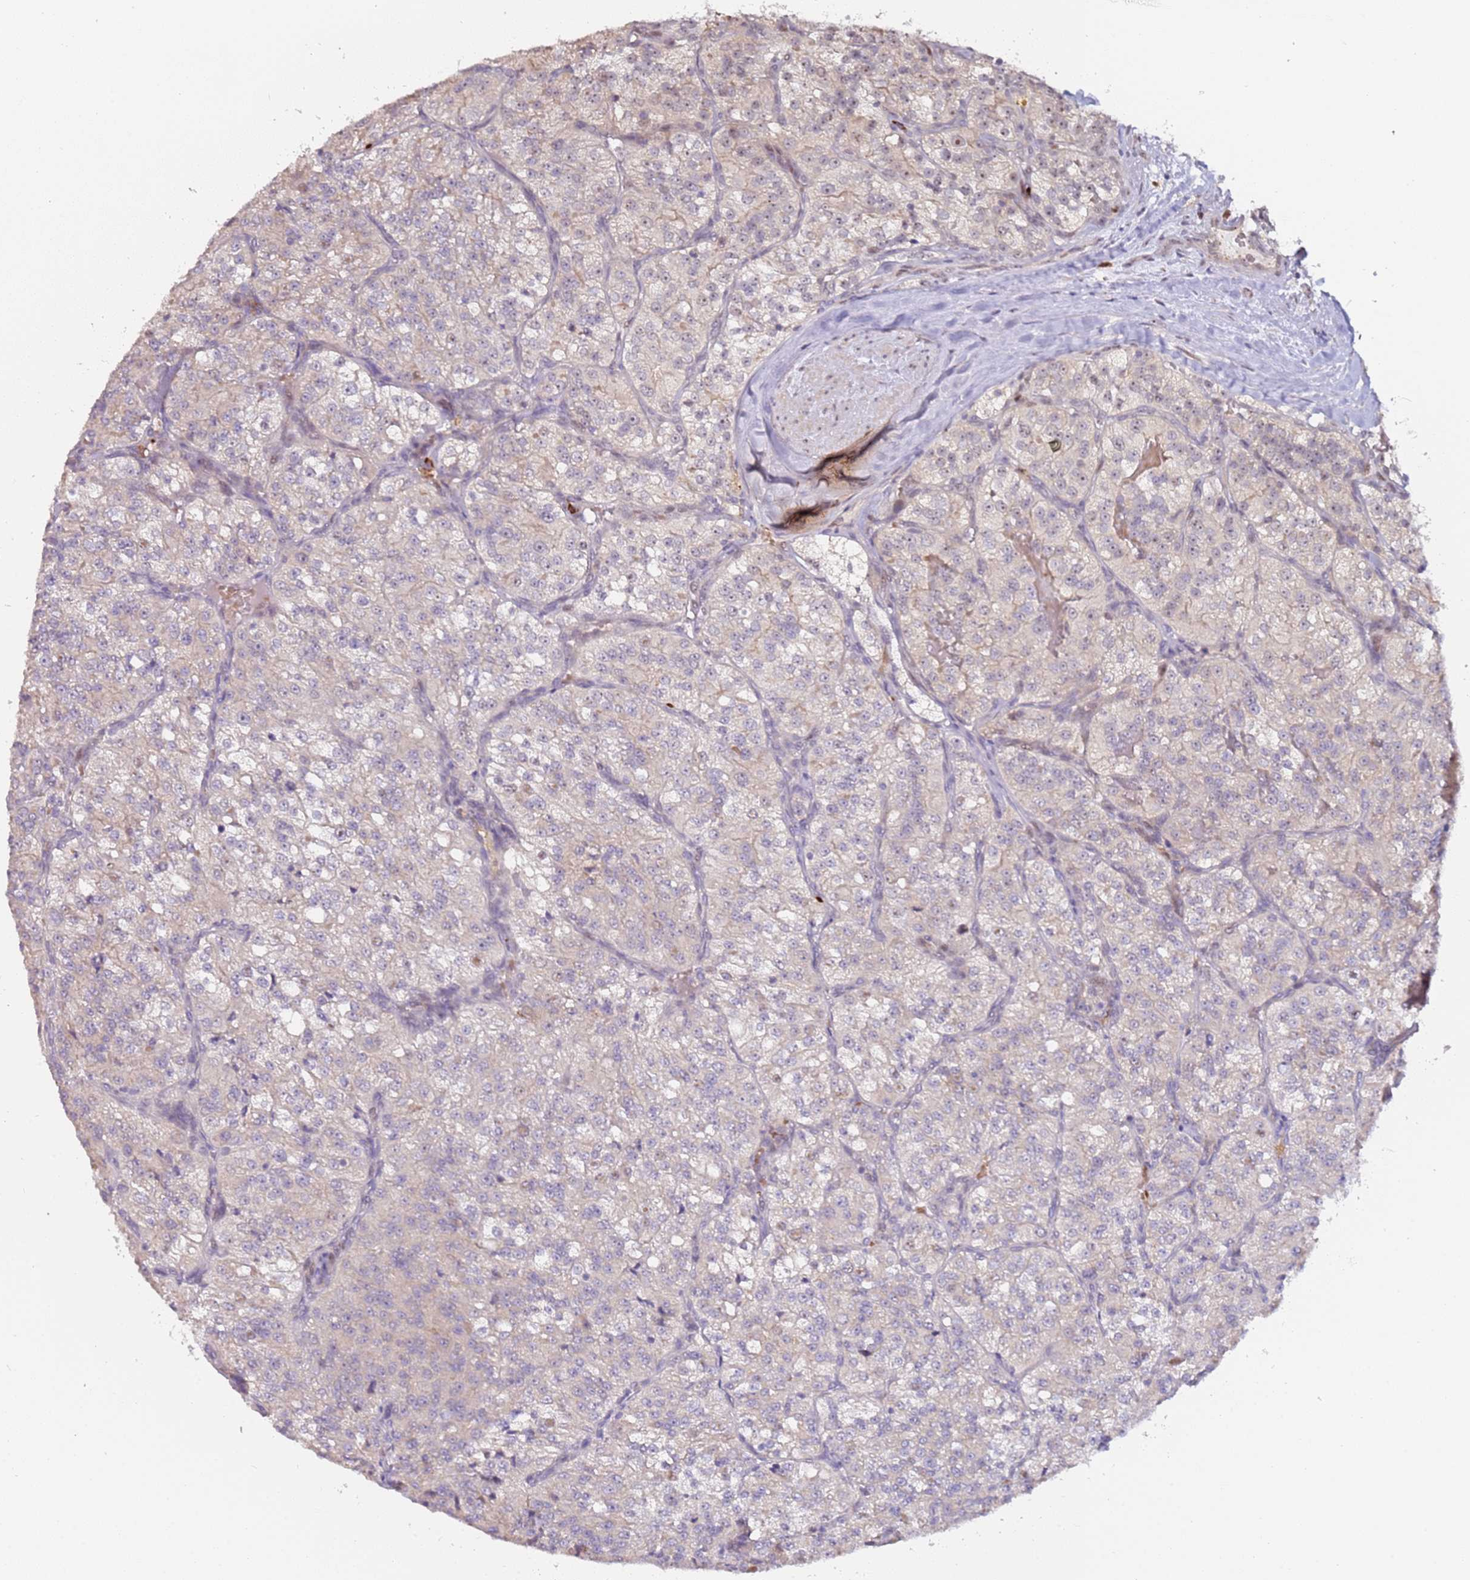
{"staining": {"intensity": "negative", "quantity": "none", "location": "none"}, "tissue": "renal cancer", "cell_type": "Tumor cells", "image_type": "cancer", "snomed": [{"axis": "morphology", "description": "Adenocarcinoma, NOS"}, {"axis": "topography", "description": "Kidney"}], "caption": "An IHC photomicrograph of renal cancer is shown. There is no staining in tumor cells of renal cancer.", "gene": "LGALSL", "patient": {"sex": "female", "age": 63}}